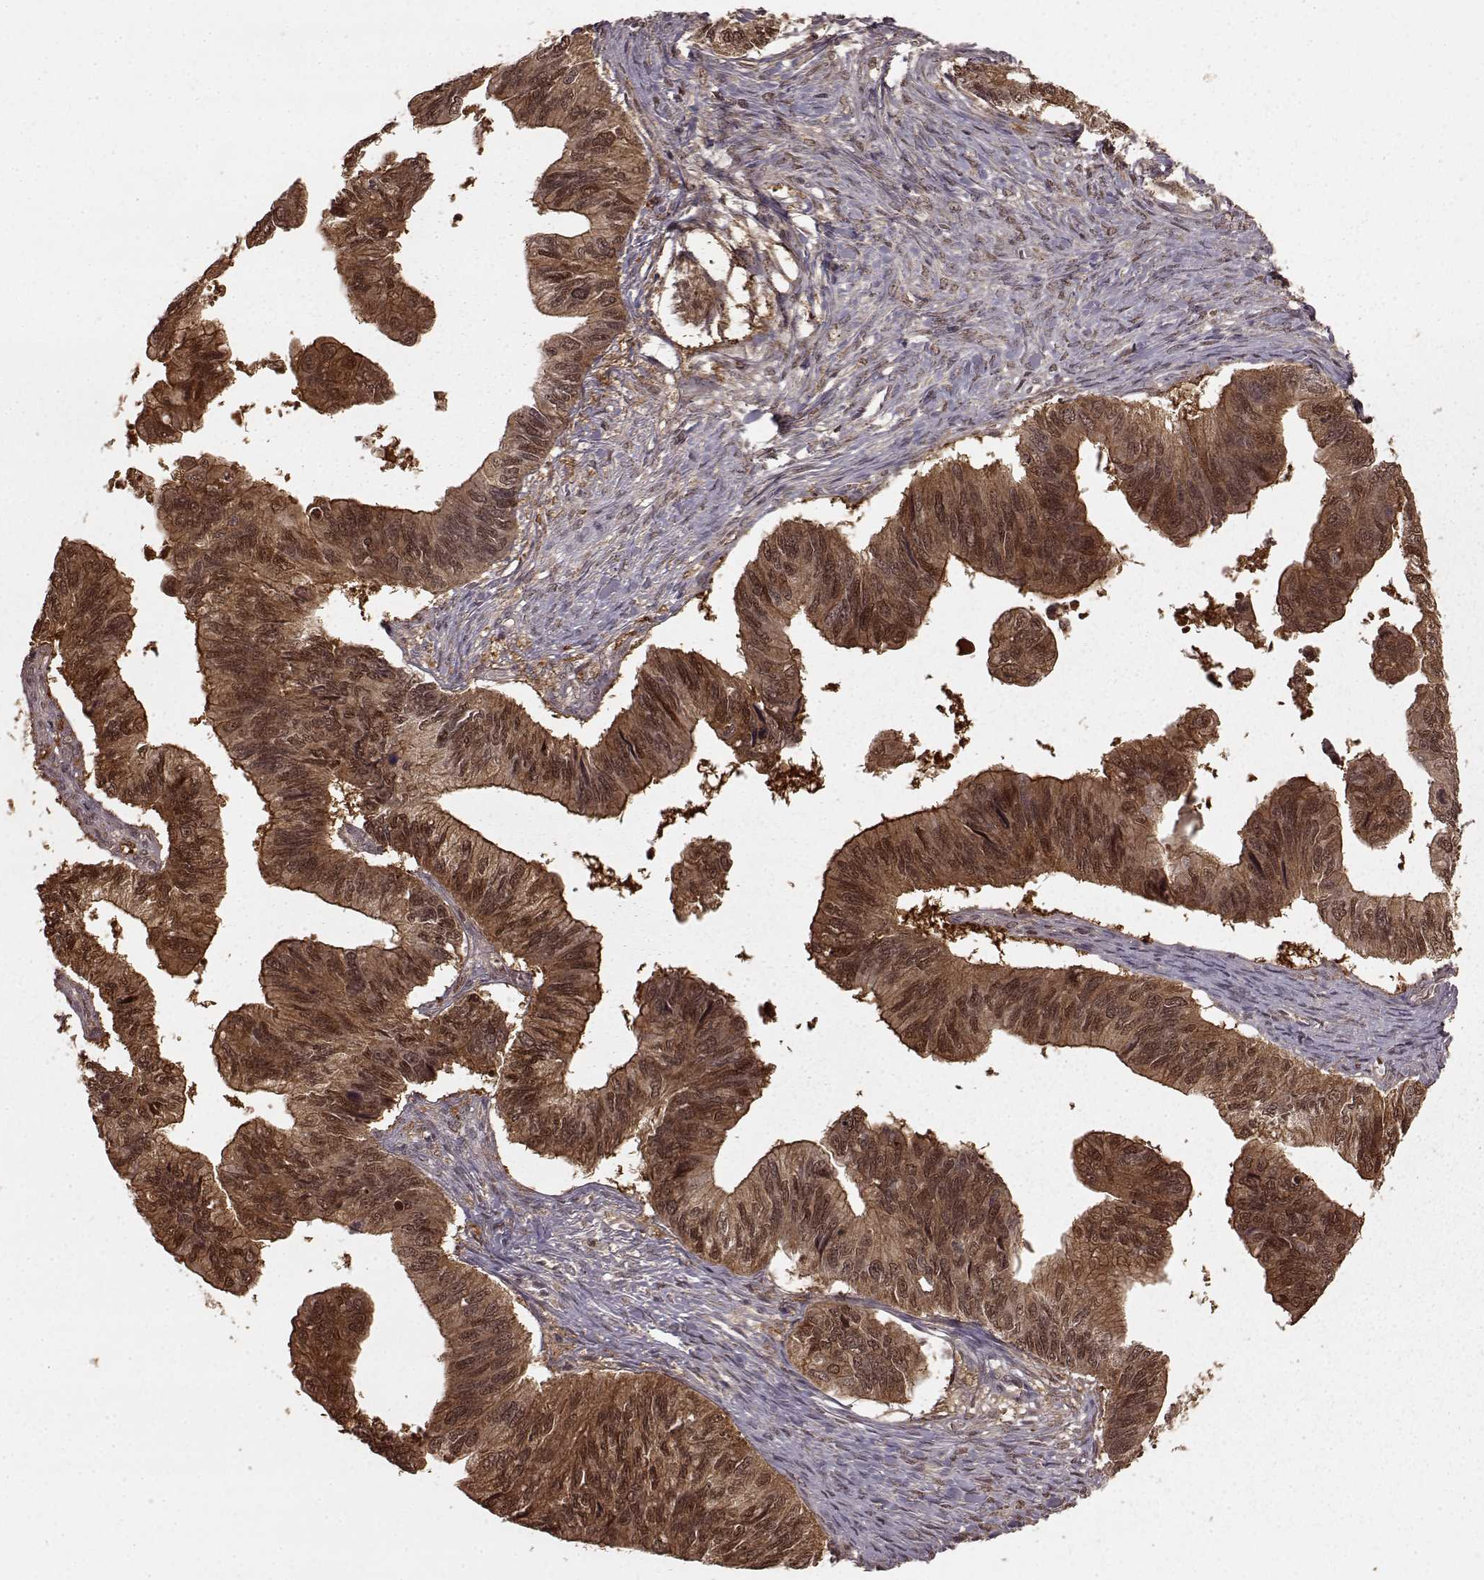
{"staining": {"intensity": "moderate", "quantity": ">75%", "location": "cytoplasmic/membranous,nuclear"}, "tissue": "ovarian cancer", "cell_type": "Tumor cells", "image_type": "cancer", "snomed": [{"axis": "morphology", "description": "Cystadenocarcinoma, mucinous, NOS"}, {"axis": "topography", "description": "Ovary"}], "caption": "The immunohistochemical stain labels moderate cytoplasmic/membranous and nuclear expression in tumor cells of ovarian cancer tissue. The staining is performed using DAB (3,3'-diaminobenzidine) brown chromogen to label protein expression. The nuclei are counter-stained blue using hematoxylin.", "gene": "GSS", "patient": {"sex": "female", "age": 76}}